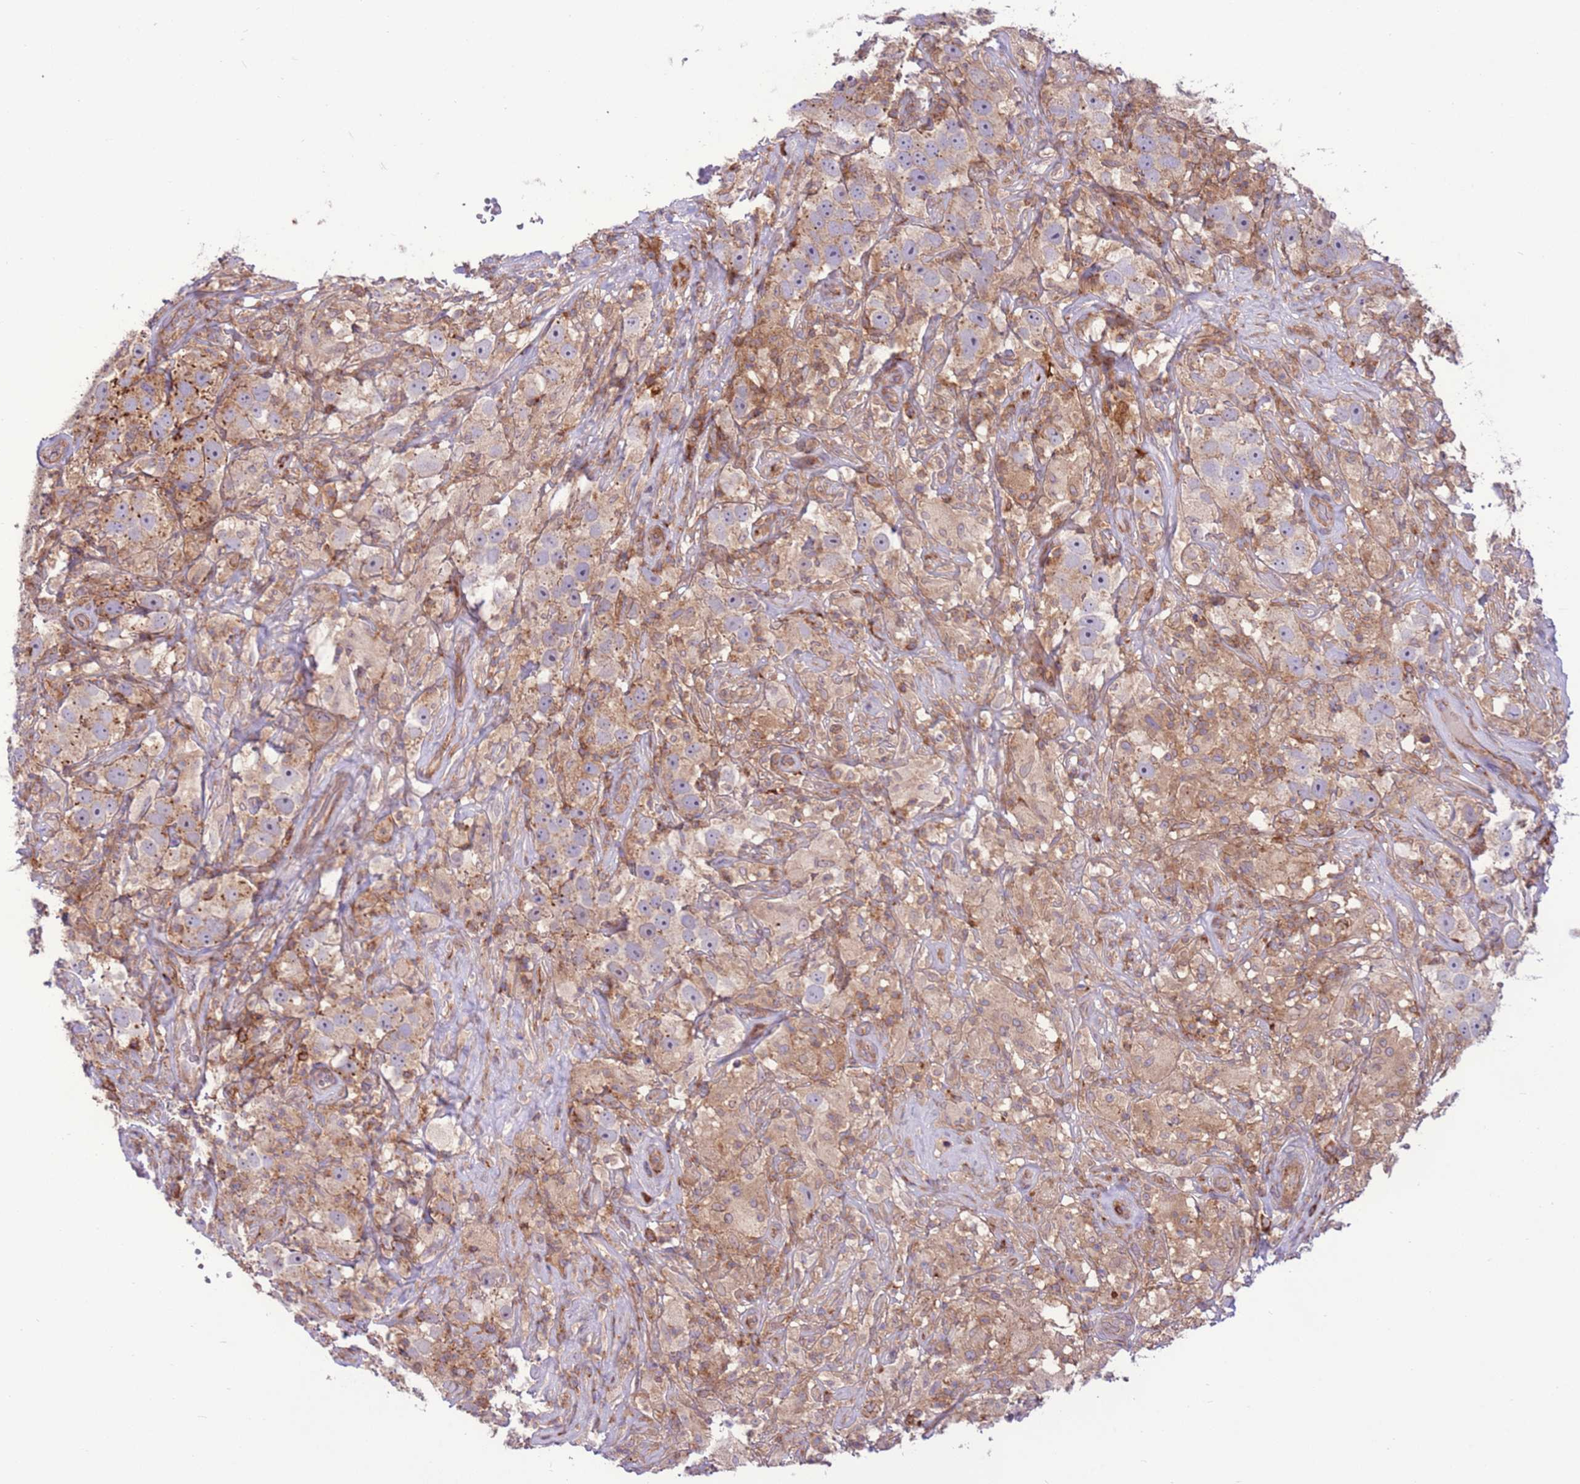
{"staining": {"intensity": "weak", "quantity": ">75%", "location": "cytoplasmic/membranous"}, "tissue": "testis cancer", "cell_type": "Tumor cells", "image_type": "cancer", "snomed": [{"axis": "morphology", "description": "Seminoma, NOS"}, {"axis": "topography", "description": "Testis"}], "caption": "IHC histopathology image of testis cancer stained for a protein (brown), which demonstrates low levels of weak cytoplasmic/membranous staining in approximately >75% of tumor cells.", "gene": "DDX19B", "patient": {"sex": "male", "age": 49}}